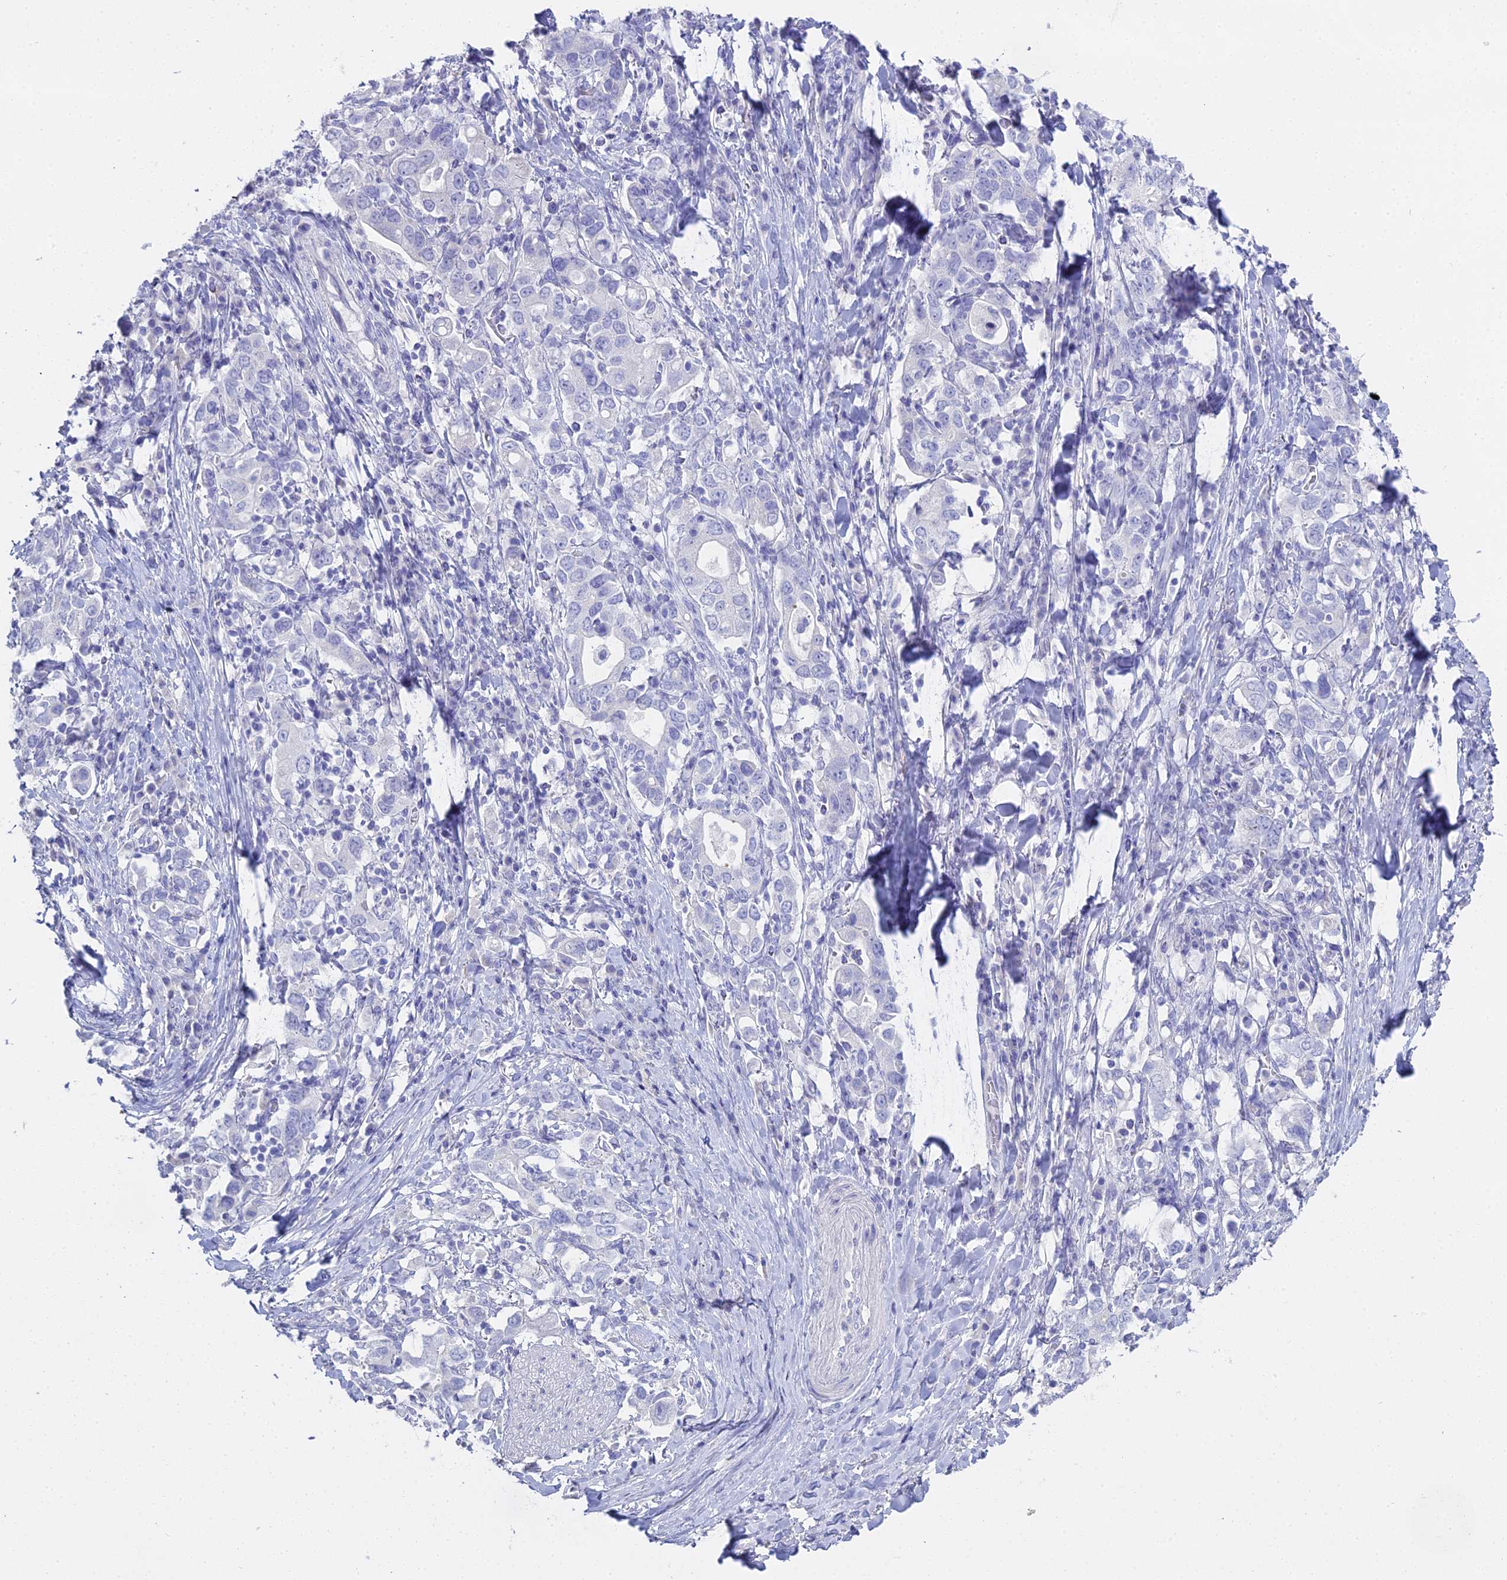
{"staining": {"intensity": "negative", "quantity": "none", "location": "none"}, "tissue": "stomach cancer", "cell_type": "Tumor cells", "image_type": "cancer", "snomed": [{"axis": "morphology", "description": "Adenocarcinoma, NOS"}, {"axis": "topography", "description": "Stomach, upper"}, {"axis": "topography", "description": "Stomach"}], "caption": "This micrograph is of adenocarcinoma (stomach) stained with immunohistochemistry (IHC) to label a protein in brown with the nuclei are counter-stained blue. There is no expression in tumor cells.", "gene": "S100A7", "patient": {"sex": "male", "age": 62}}